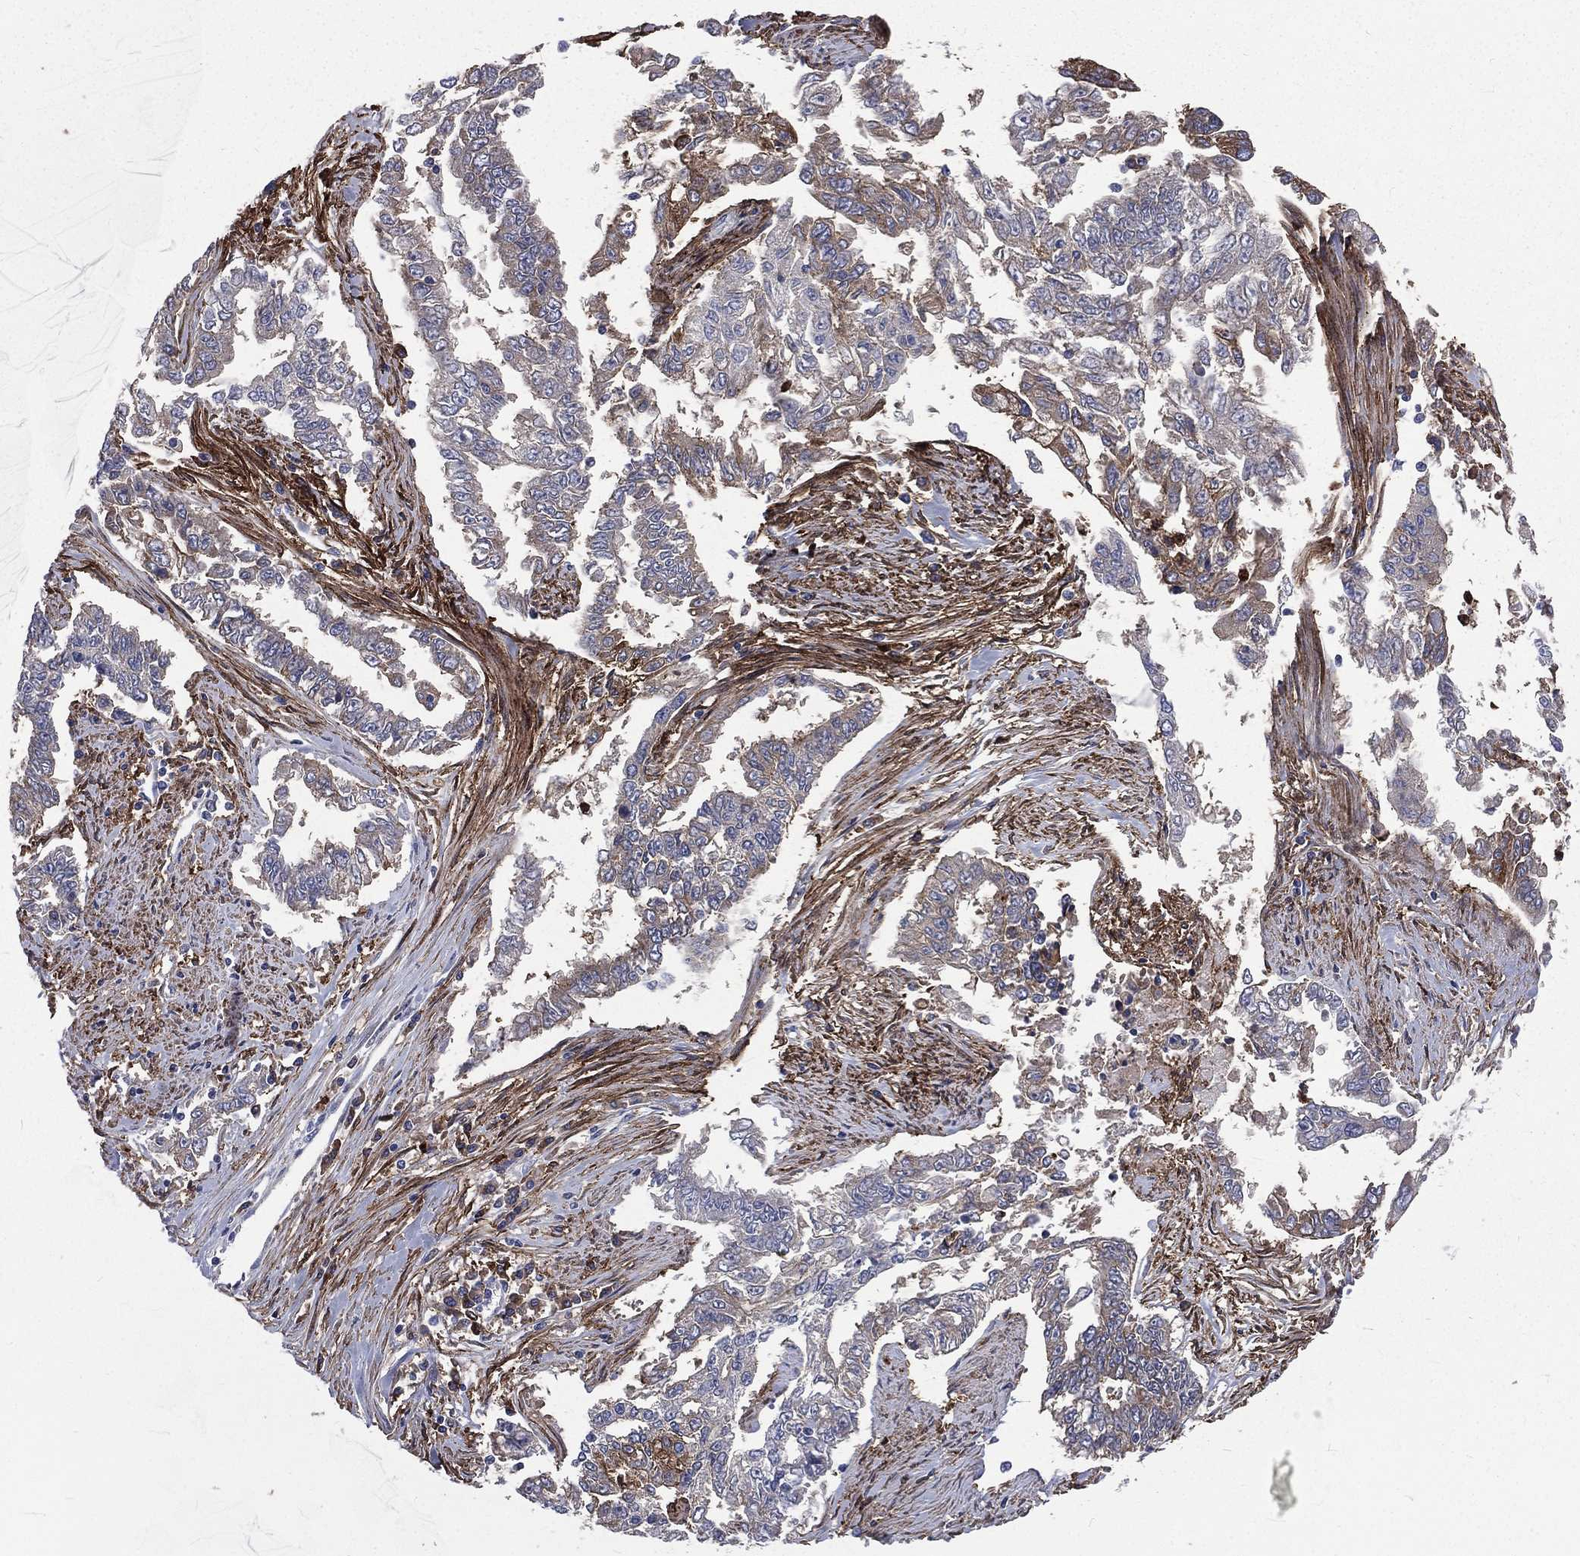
{"staining": {"intensity": "moderate", "quantity": "<25%", "location": "cytoplasmic/membranous"}, "tissue": "endometrial cancer", "cell_type": "Tumor cells", "image_type": "cancer", "snomed": [{"axis": "morphology", "description": "Adenocarcinoma, NOS"}, {"axis": "topography", "description": "Uterus"}], "caption": "Immunohistochemistry (IHC) image of endometrial cancer (adenocarcinoma) stained for a protein (brown), which demonstrates low levels of moderate cytoplasmic/membranous staining in approximately <25% of tumor cells.", "gene": "BASP1", "patient": {"sex": "female", "age": 59}}